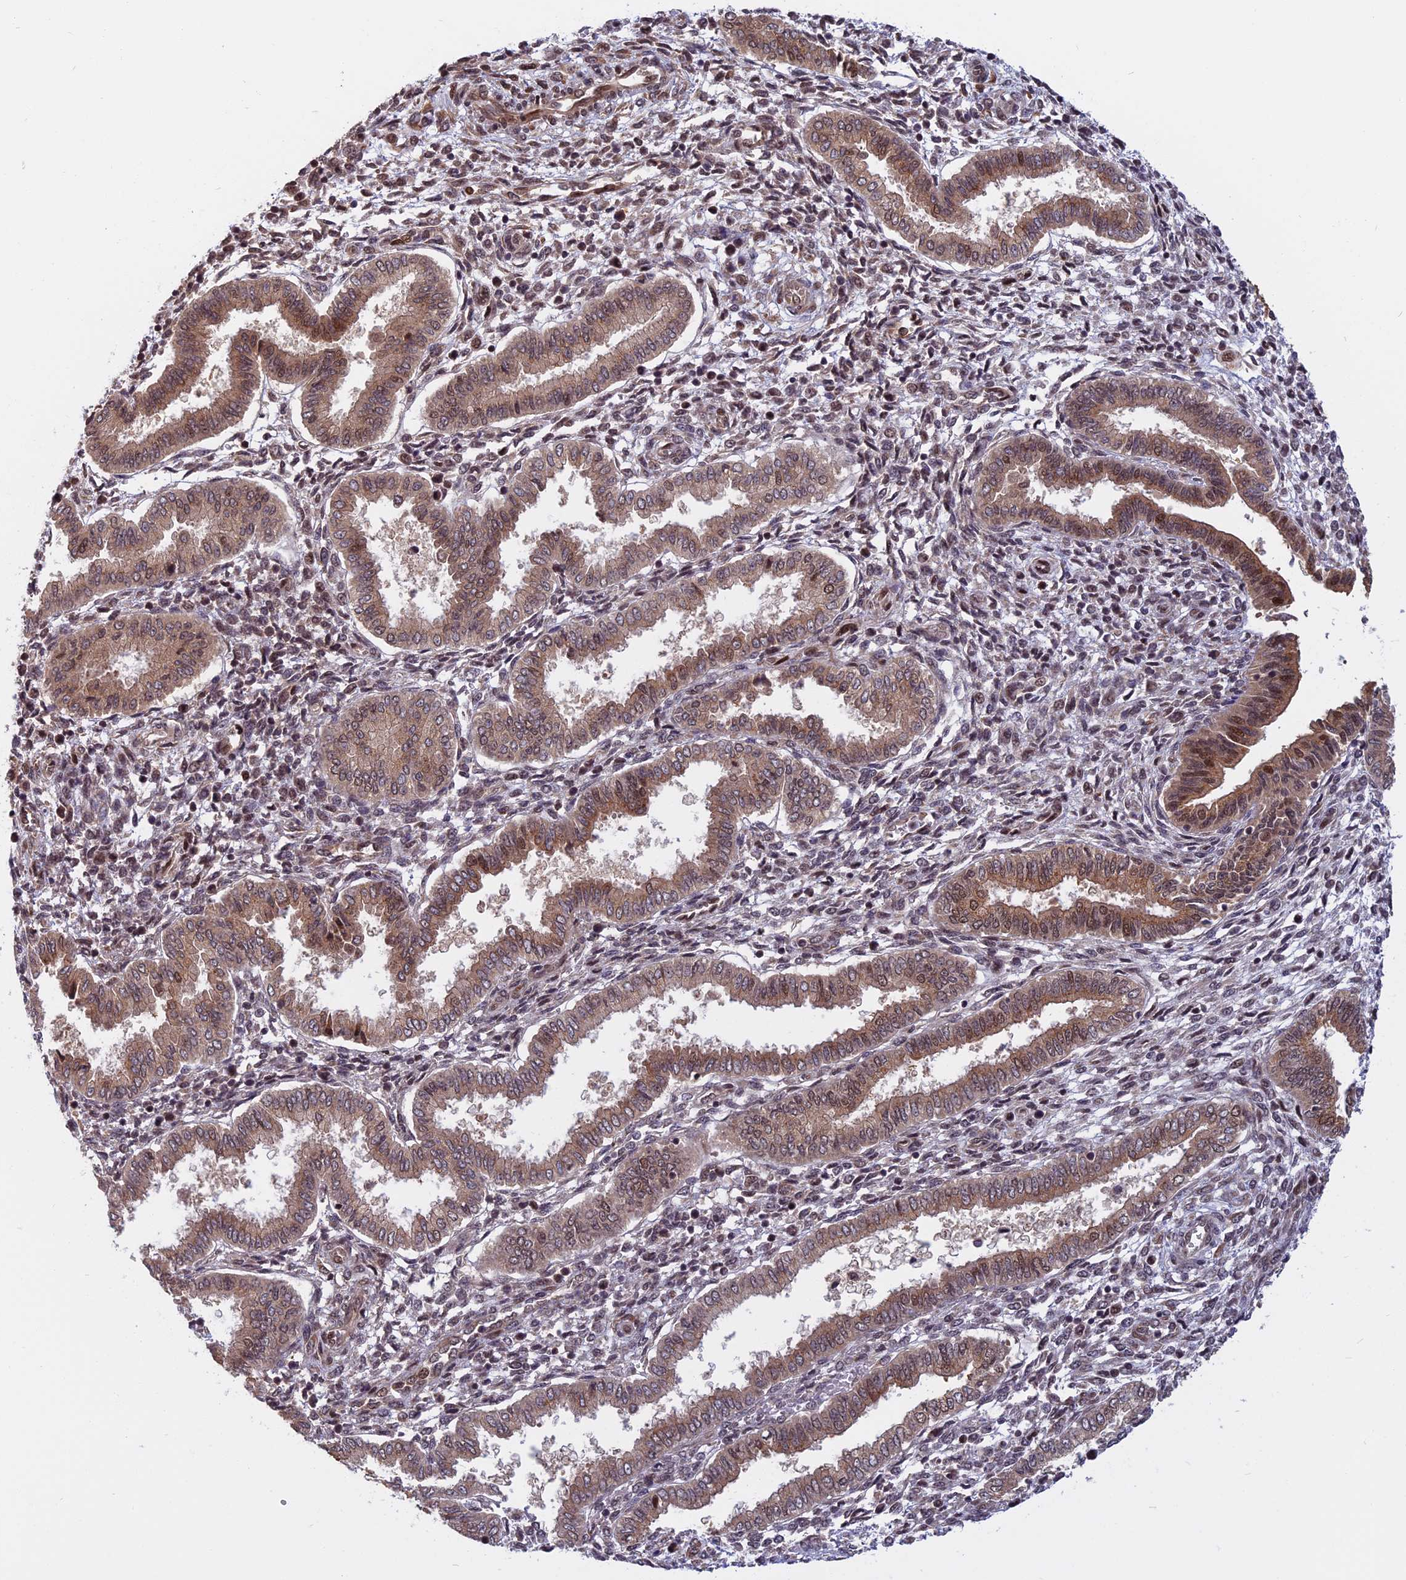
{"staining": {"intensity": "weak", "quantity": "25%-75%", "location": "cytoplasmic/membranous,nuclear"}, "tissue": "endometrium", "cell_type": "Cells in endometrial stroma", "image_type": "normal", "snomed": [{"axis": "morphology", "description": "Normal tissue, NOS"}, {"axis": "topography", "description": "Endometrium"}], "caption": "Human endometrium stained with a brown dye shows weak cytoplasmic/membranous,nuclear positive positivity in approximately 25%-75% of cells in endometrial stroma.", "gene": "CCDC113", "patient": {"sex": "female", "age": 24}}